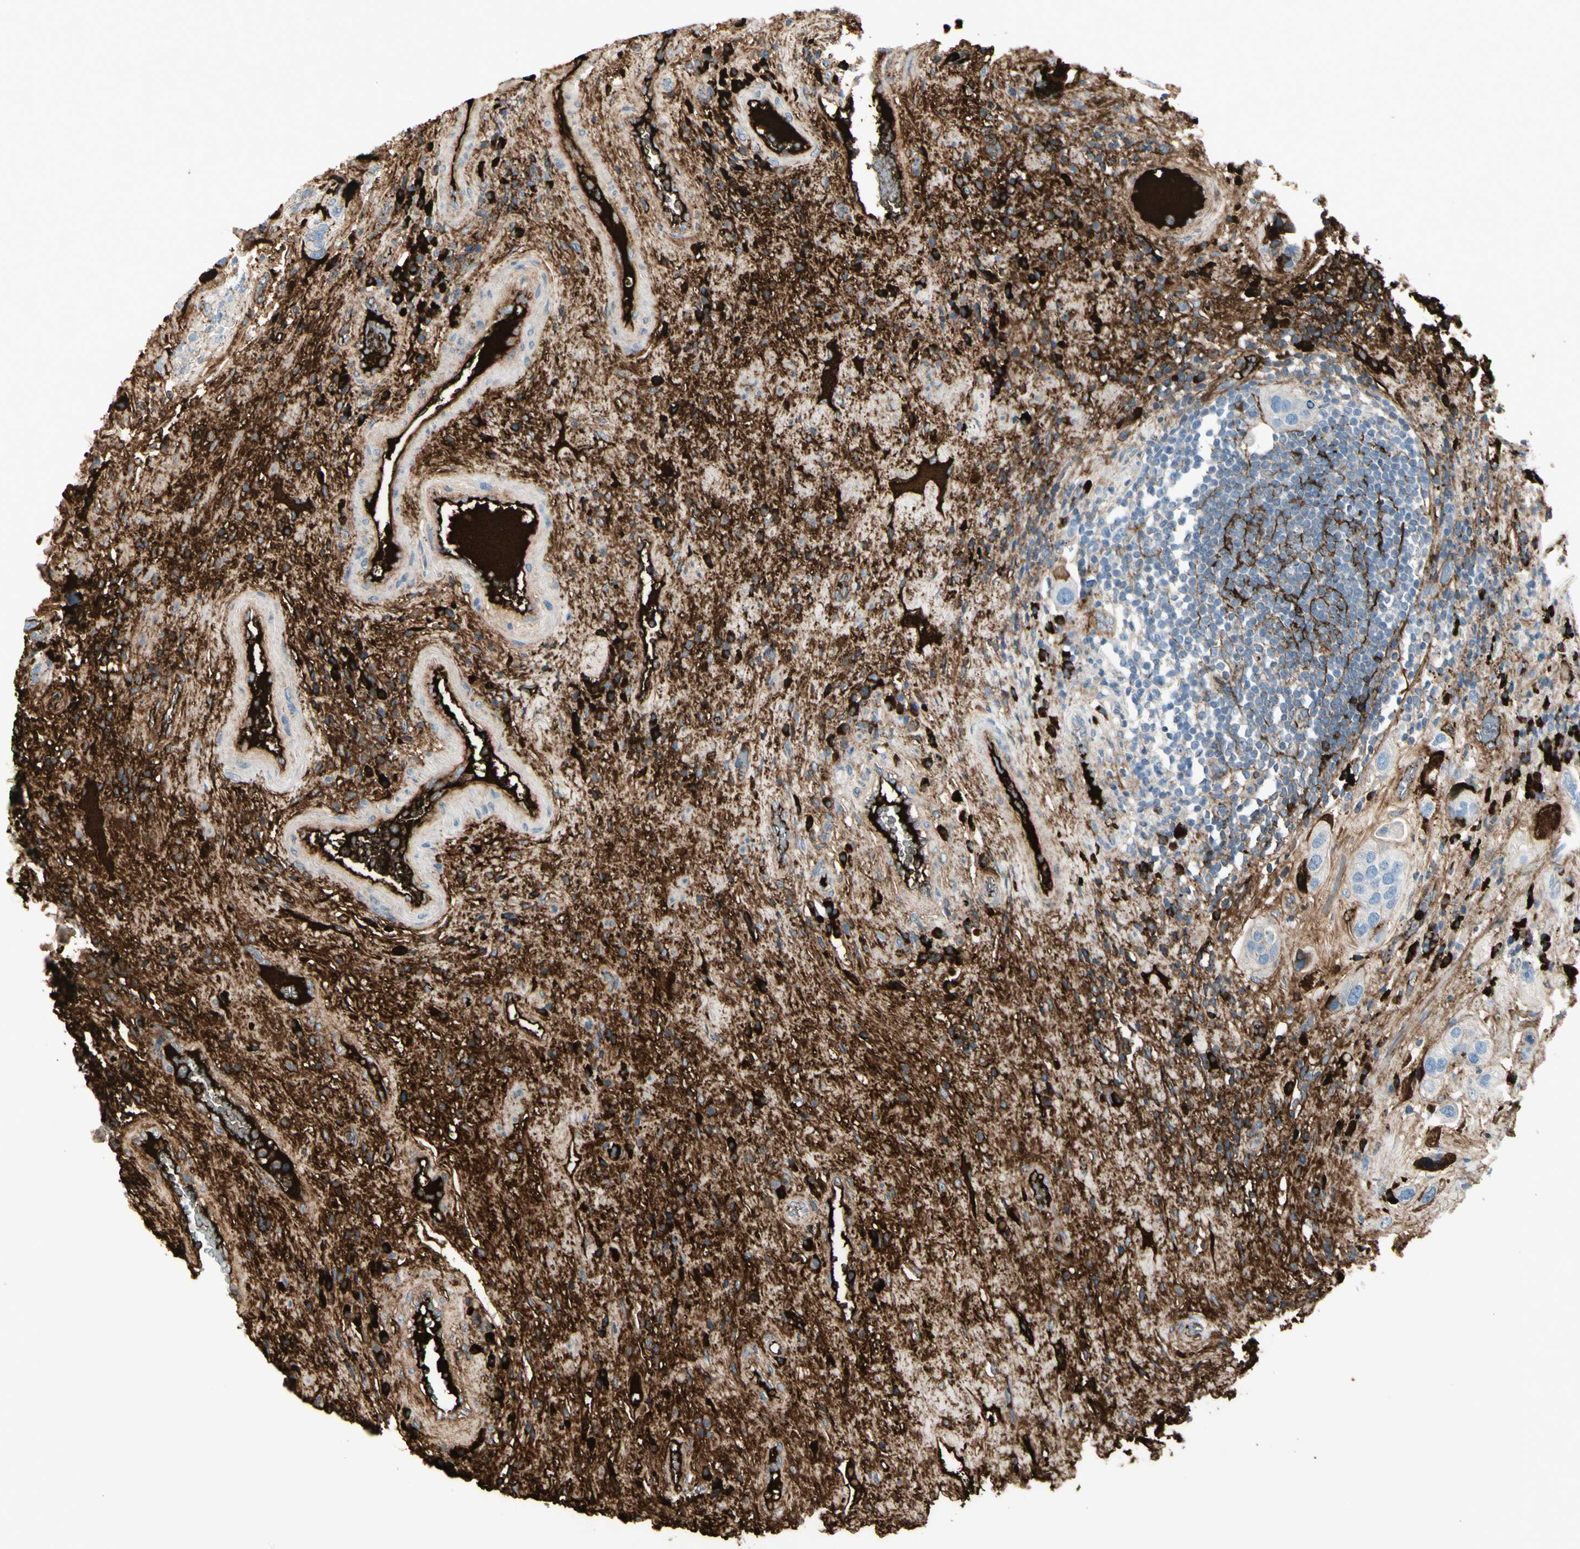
{"staining": {"intensity": "negative", "quantity": "none", "location": "none"}, "tissue": "urothelial cancer", "cell_type": "Tumor cells", "image_type": "cancer", "snomed": [{"axis": "morphology", "description": "Urothelial carcinoma, High grade"}, {"axis": "topography", "description": "Urinary bladder"}], "caption": "A micrograph of human urothelial cancer is negative for staining in tumor cells.", "gene": "IGHG1", "patient": {"sex": "female", "age": 64}}